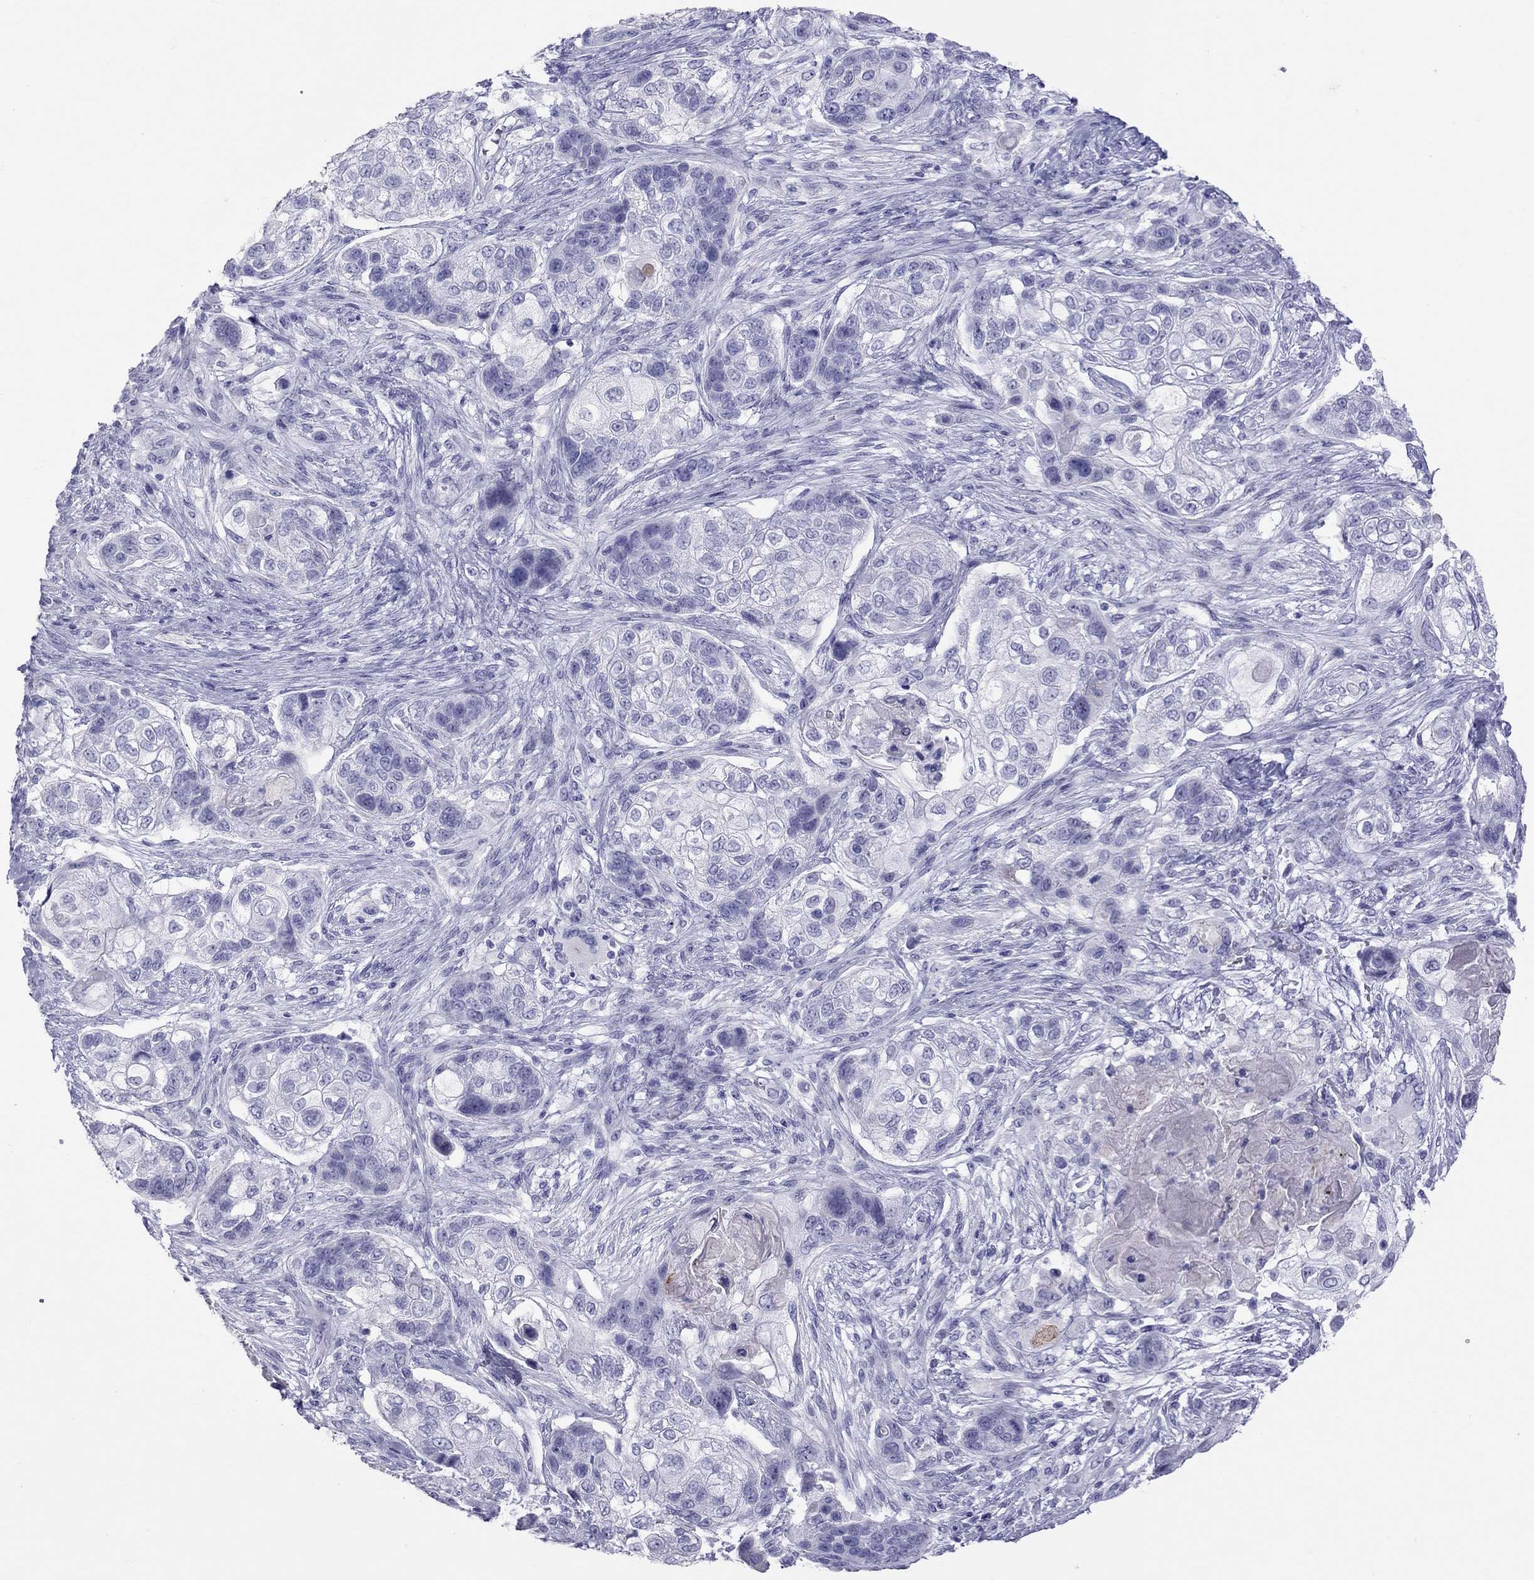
{"staining": {"intensity": "negative", "quantity": "none", "location": "none"}, "tissue": "lung cancer", "cell_type": "Tumor cells", "image_type": "cancer", "snomed": [{"axis": "morphology", "description": "Squamous cell carcinoma, NOS"}, {"axis": "topography", "description": "Lung"}], "caption": "DAB (3,3'-diaminobenzidine) immunohistochemical staining of human lung squamous cell carcinoma shows no significant positivity in tumor cells. Nuclei are stained in blue.", "gene": "STAG3", "patient": {"sex": "male", "age": 69}}